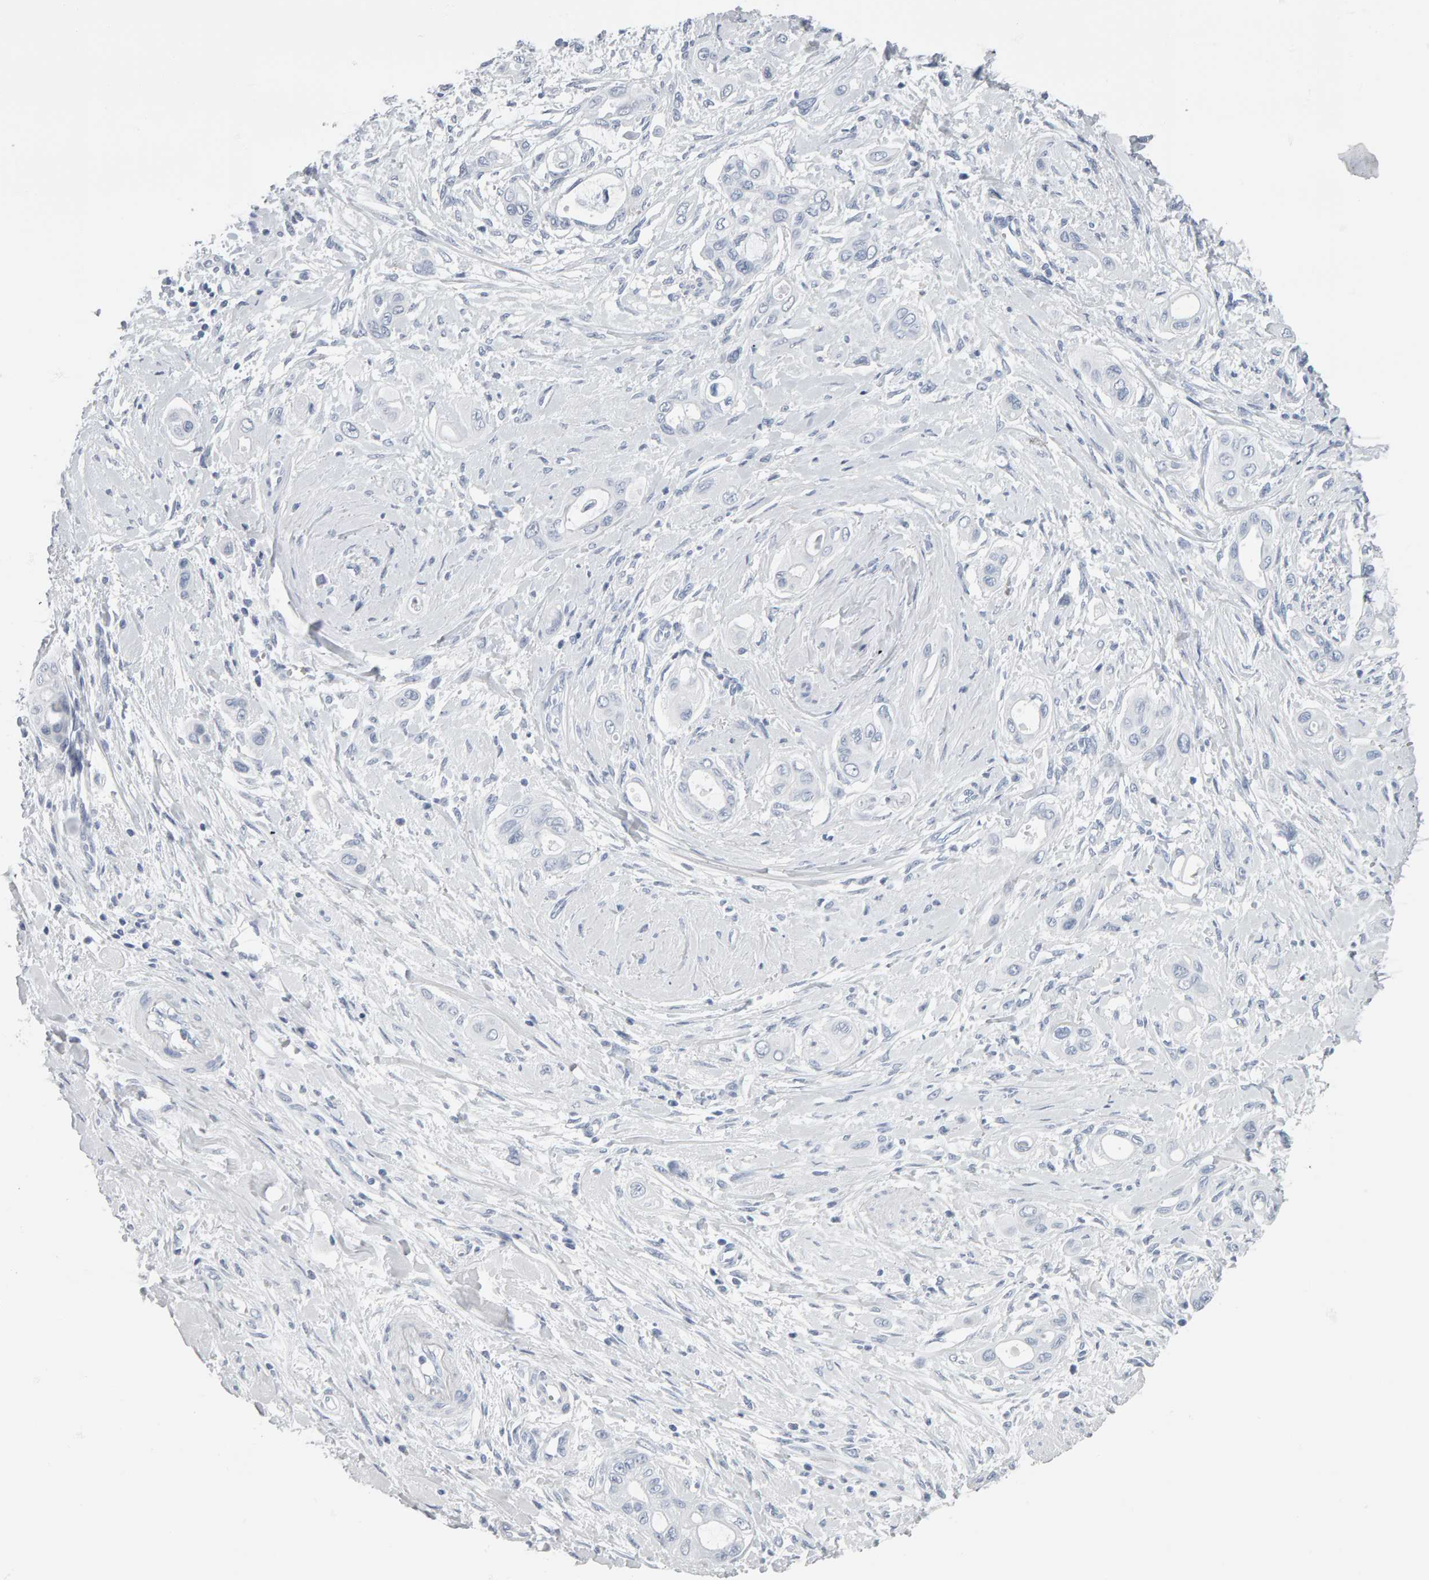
{"staining": {"intensity": "negative", "quantity": "none", "location": "none"}, "tissue": "pancreatic cancer", "cell_type": "Tumor cells", "image_type": "cancer", "snomed": [{"axis": "morphology", "description": "Adenocarcinoma, NOS"}, {"axis": "topography", "description": "Pancreas"}], "caption": "There is no significant positivity in tumor cells of adenocarcinoma (pancreatic).", "gene": "SPACA3", "patient": {"sex": "male", "age": 59}}